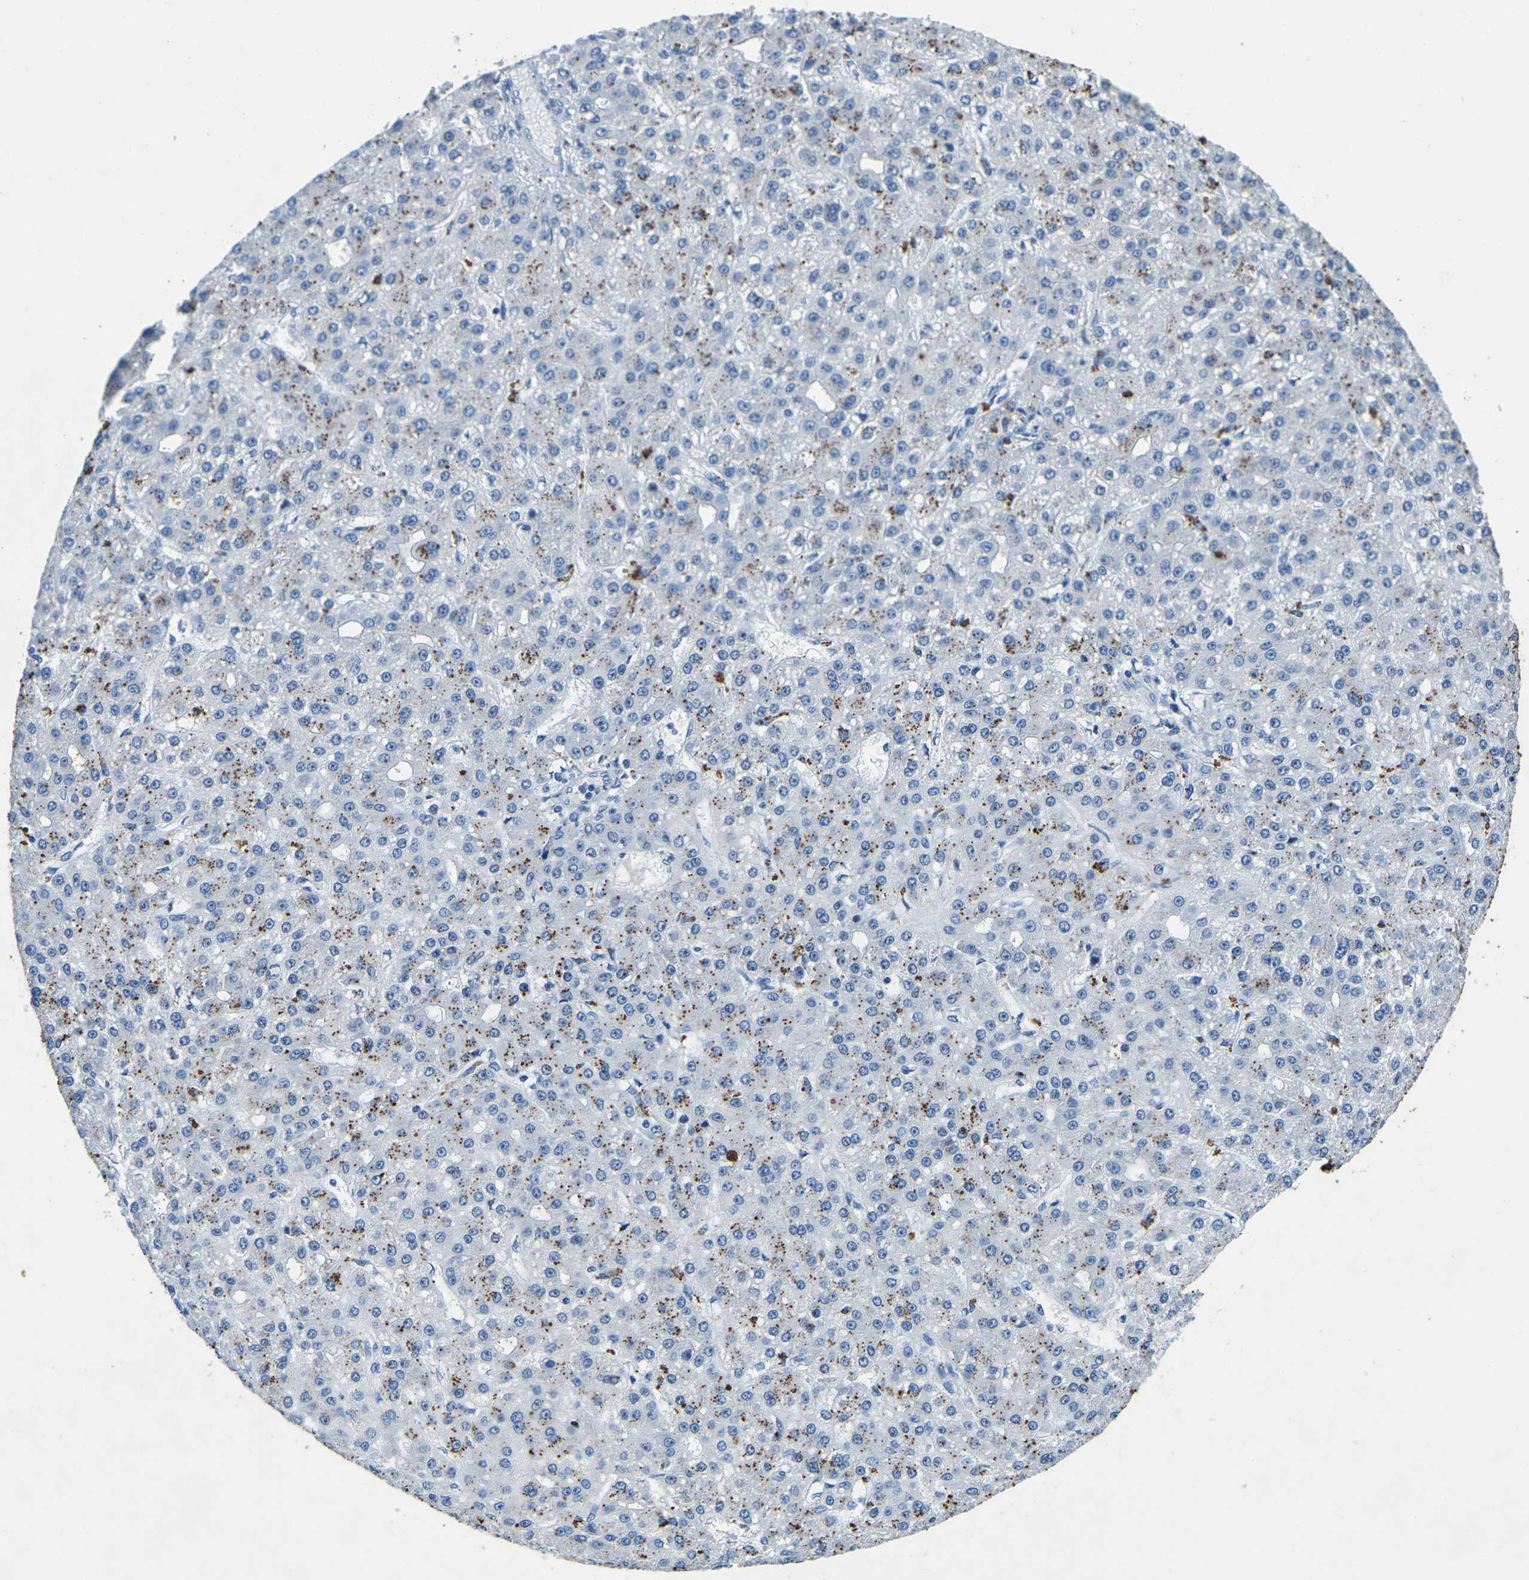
{"staining": {"intensity": "moderate", "quantity": ">75%", "location": "cytoplasmic/membranous"}, "tissue": "liver cancer", "cell_type": "Tumor cells", "image_type": "cancer", "snomed": [{"axis": "morphology", "description": "Carcinoma, Hepatocellular, NOS"}, {"axis": "topography", "description": "Liver"}], "caption": "Protein expression analysis of human liver cancer reveals moderate cytoplasmic/membranous positivity in approximately >75% of tumor cells.", "gene": "UBN2", "patient": {"sex": "male", "age": 67}}